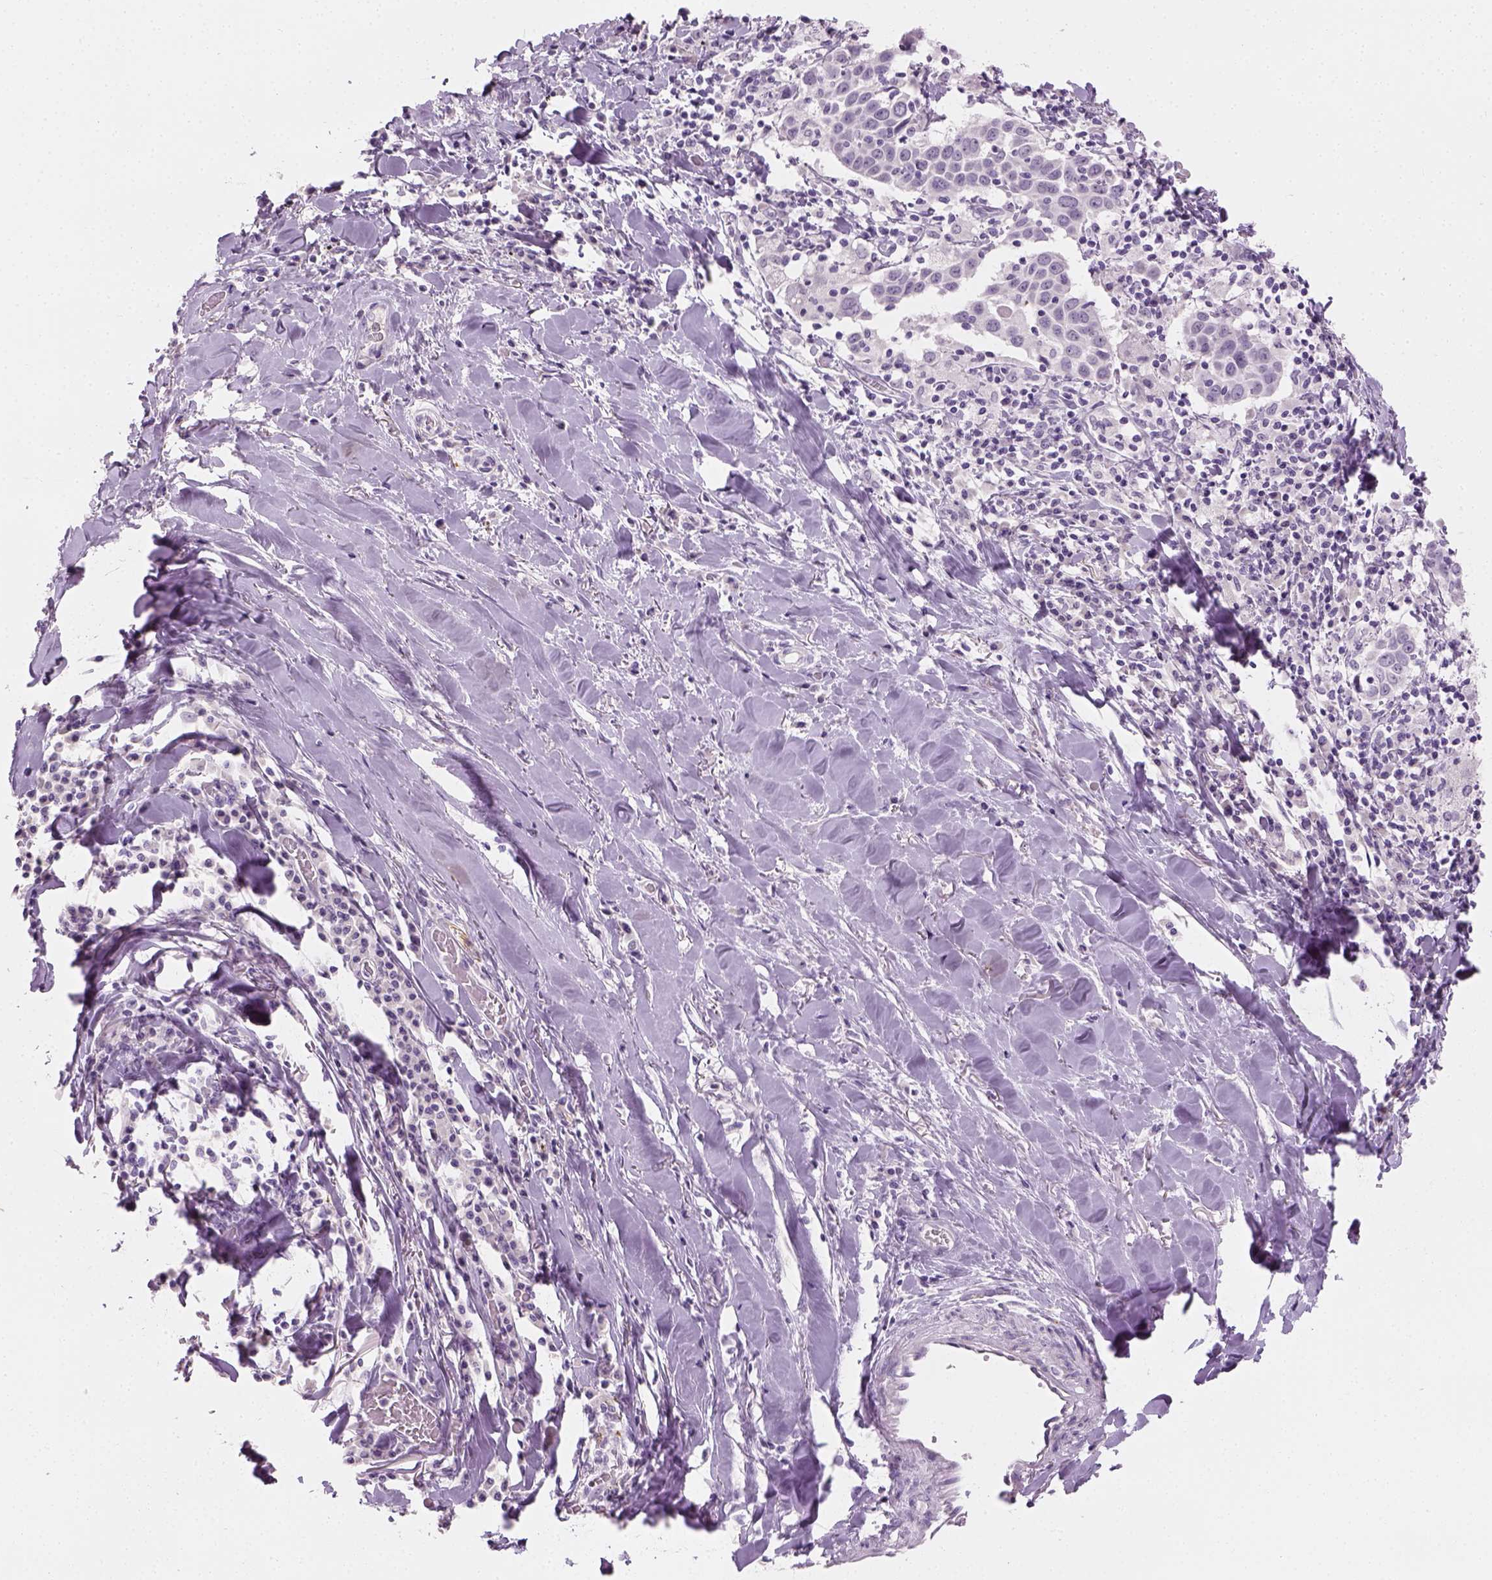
{"staining": {"intensity": "negative", "quantity": "none", "location": "none"}, "tissue": "lung cancer", "cell_type": "Tumor cells", "image_type": "cancer", "snomed": [{"axis": "morphology", "description": "Squamous cell carcinoma, NOS"}, {"axis": "topography", "description": "Lung"}], "caption": "DAB (3,3'-diaminobenzidine) immunohistochemical staining of human lung squamous cell carcinoma shows no significant staining in tumor cells. Brightfield microscopy of IHC stained with DAB (brown) and hematoxylin (blue), captured at high magnification.", "gene": "TH", "patient": {"sex": "male", "age": 57}}